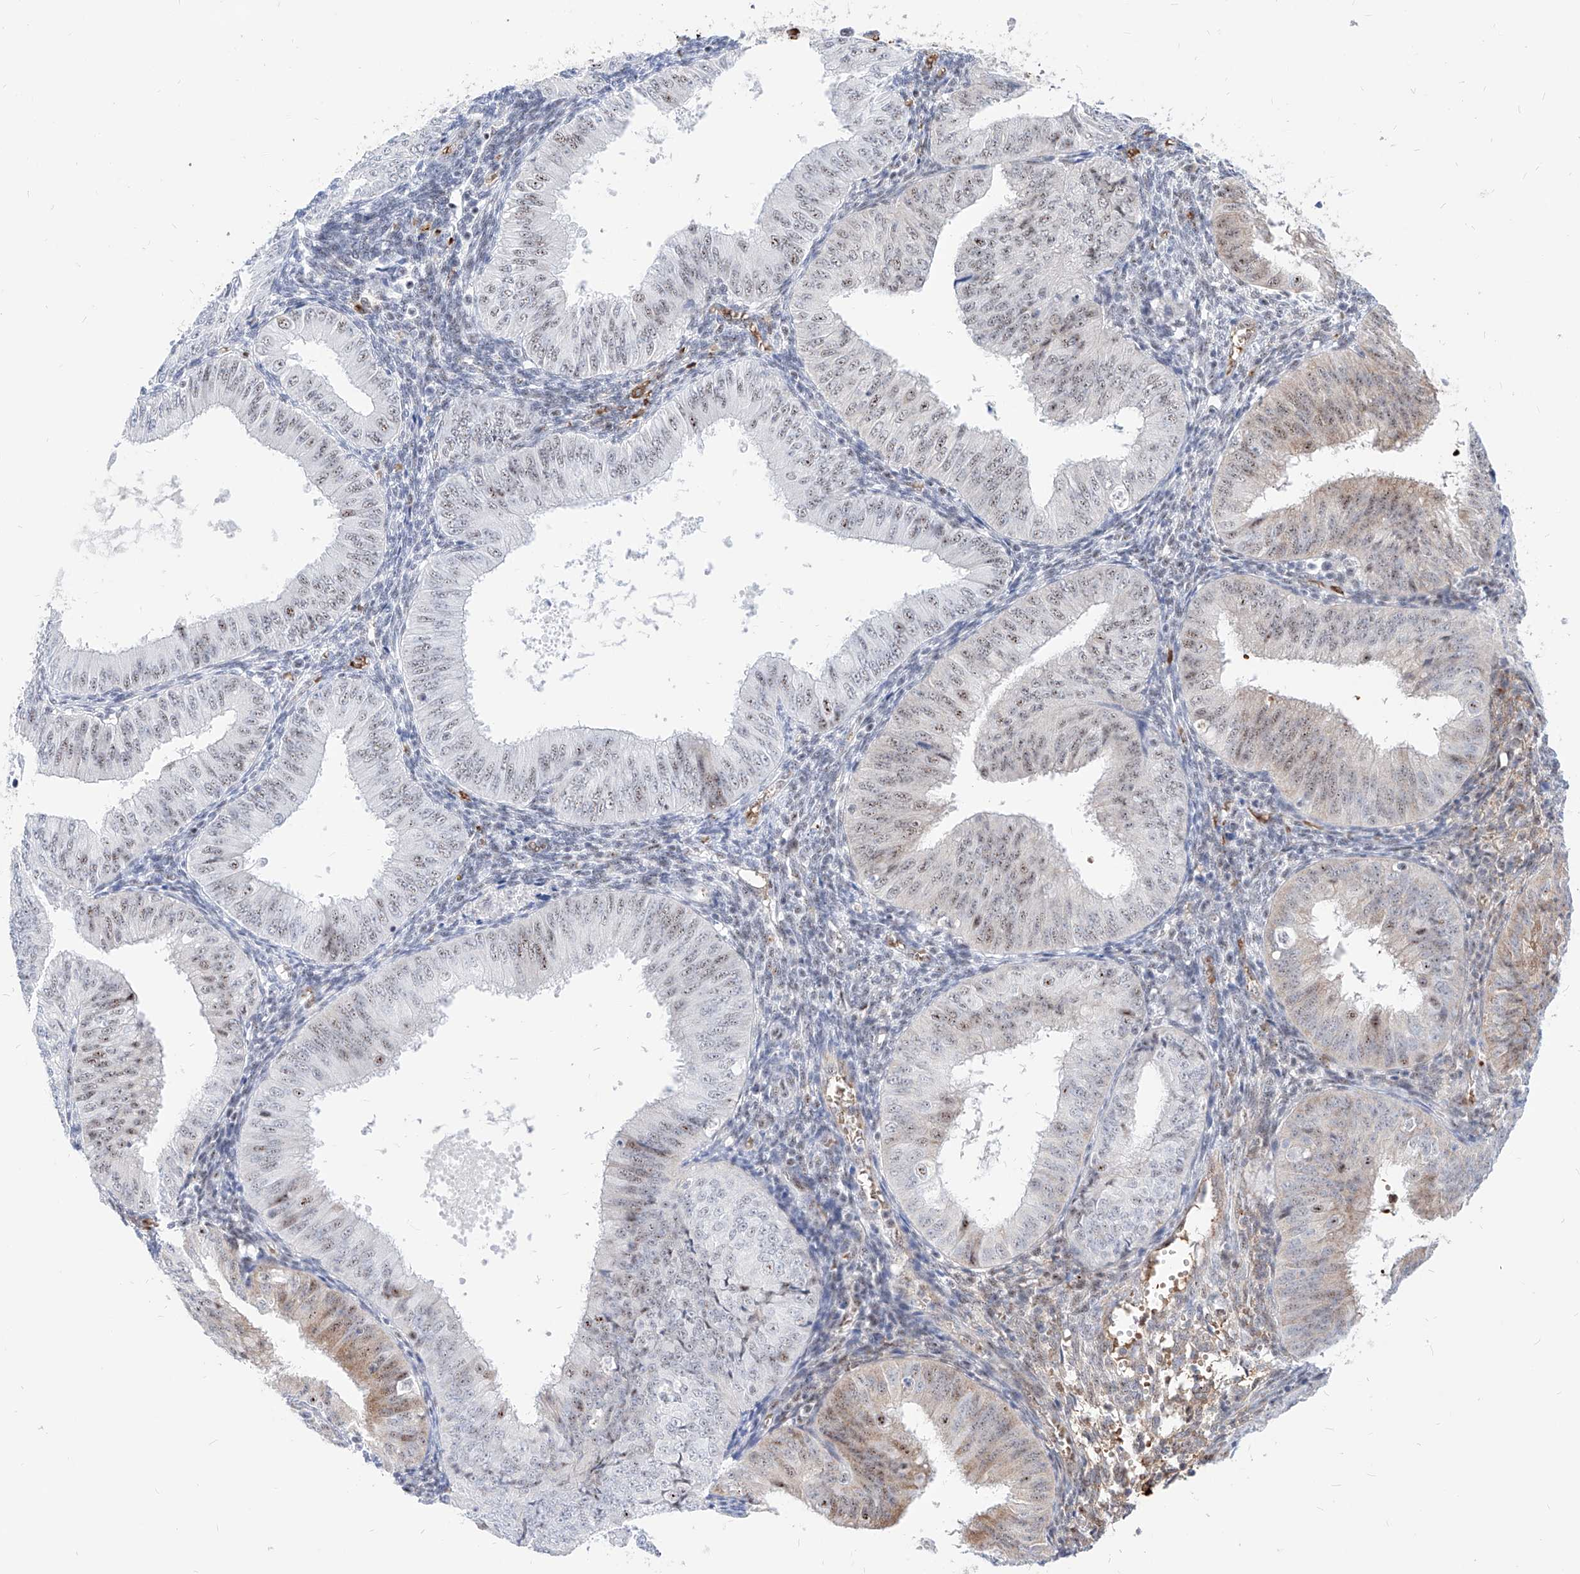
{"staining": {"intensity": "weak", "quantity": "25%-75%", "location": "nuclear"}, "tissue": "endometrial cancer", "cell_type": "Tumor cells", "image_type": "cancer", "snomed": [{"axis": "morphology", "description": "Normal tissue, NOS"}, {"axis": "morphology", "description": "Adenocarcinoma, NOS"}, {"axis": "topography", "description": "Endometrium"}], "caption": "This is a micrograph of IHC staining of endometrial cancer (adenocarcinoma), which shows weak positivity in the nuclear of tumor cells.", "gene": "ZFP42", "patient": {"sex": "female", "age": 53}}